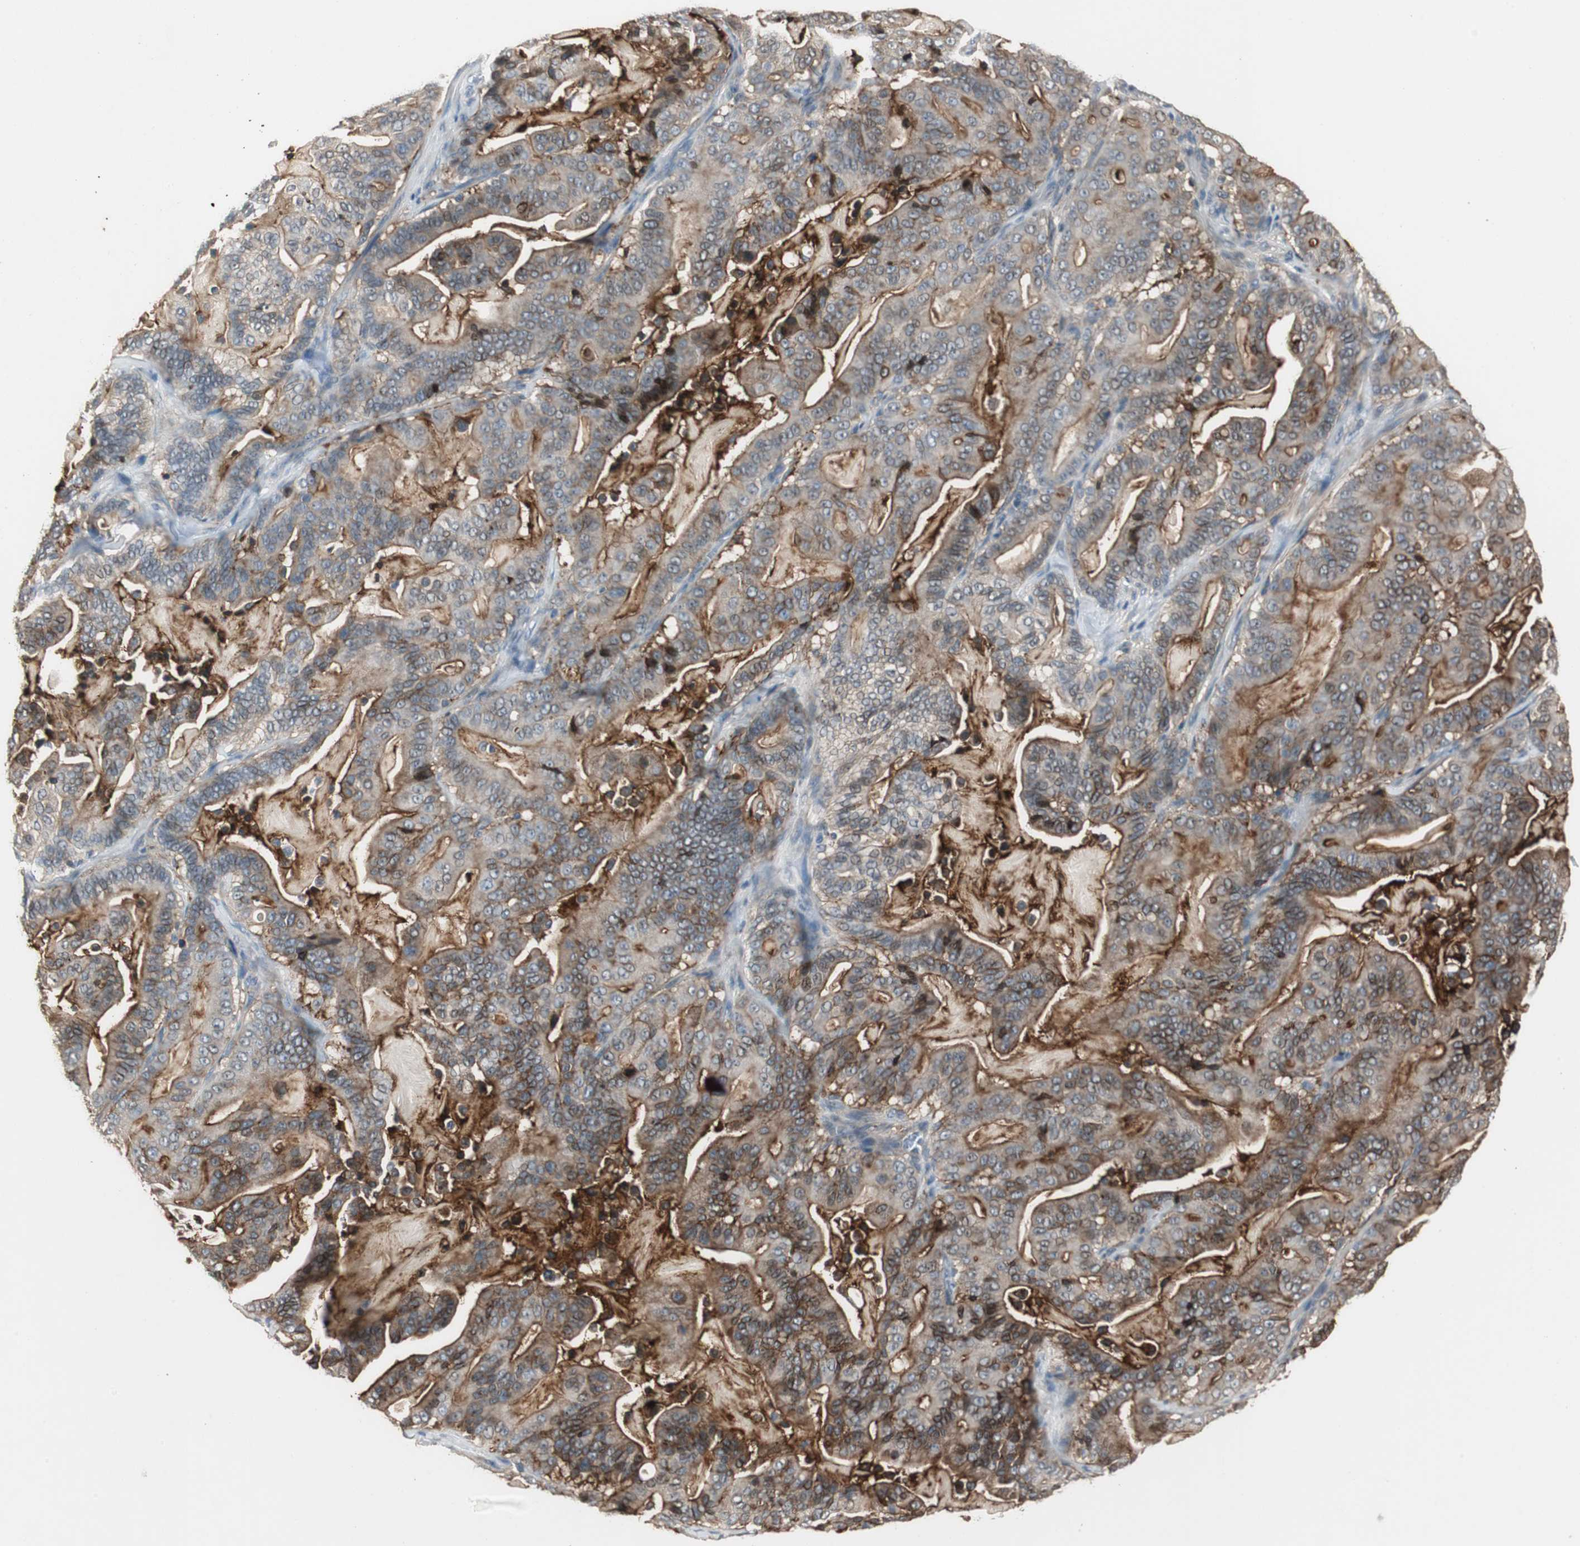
{"staining": {"intensity": "strong", "quantity": "25%-75%", "location": "cytoplasmic/membranous"}, "tissue": "pancreatic cancer", "cell_type": "Tumor cells", "image_type": "cancer", "snomed": [{"axis": "morphology", "description": "Adenocarcinoma, NOS"}, {"axis": "topography", "description": "Pancreas"}], "caption": "A high-resolution micrograph shows IHC staining of pancreatic adenocarcinoma, which reveals strong cytoplasmic/membranous positivity in about 25%-75% of tumor cells.", "gene": "PTPRN2", "patient": {"sex": "male", "age": 63}}